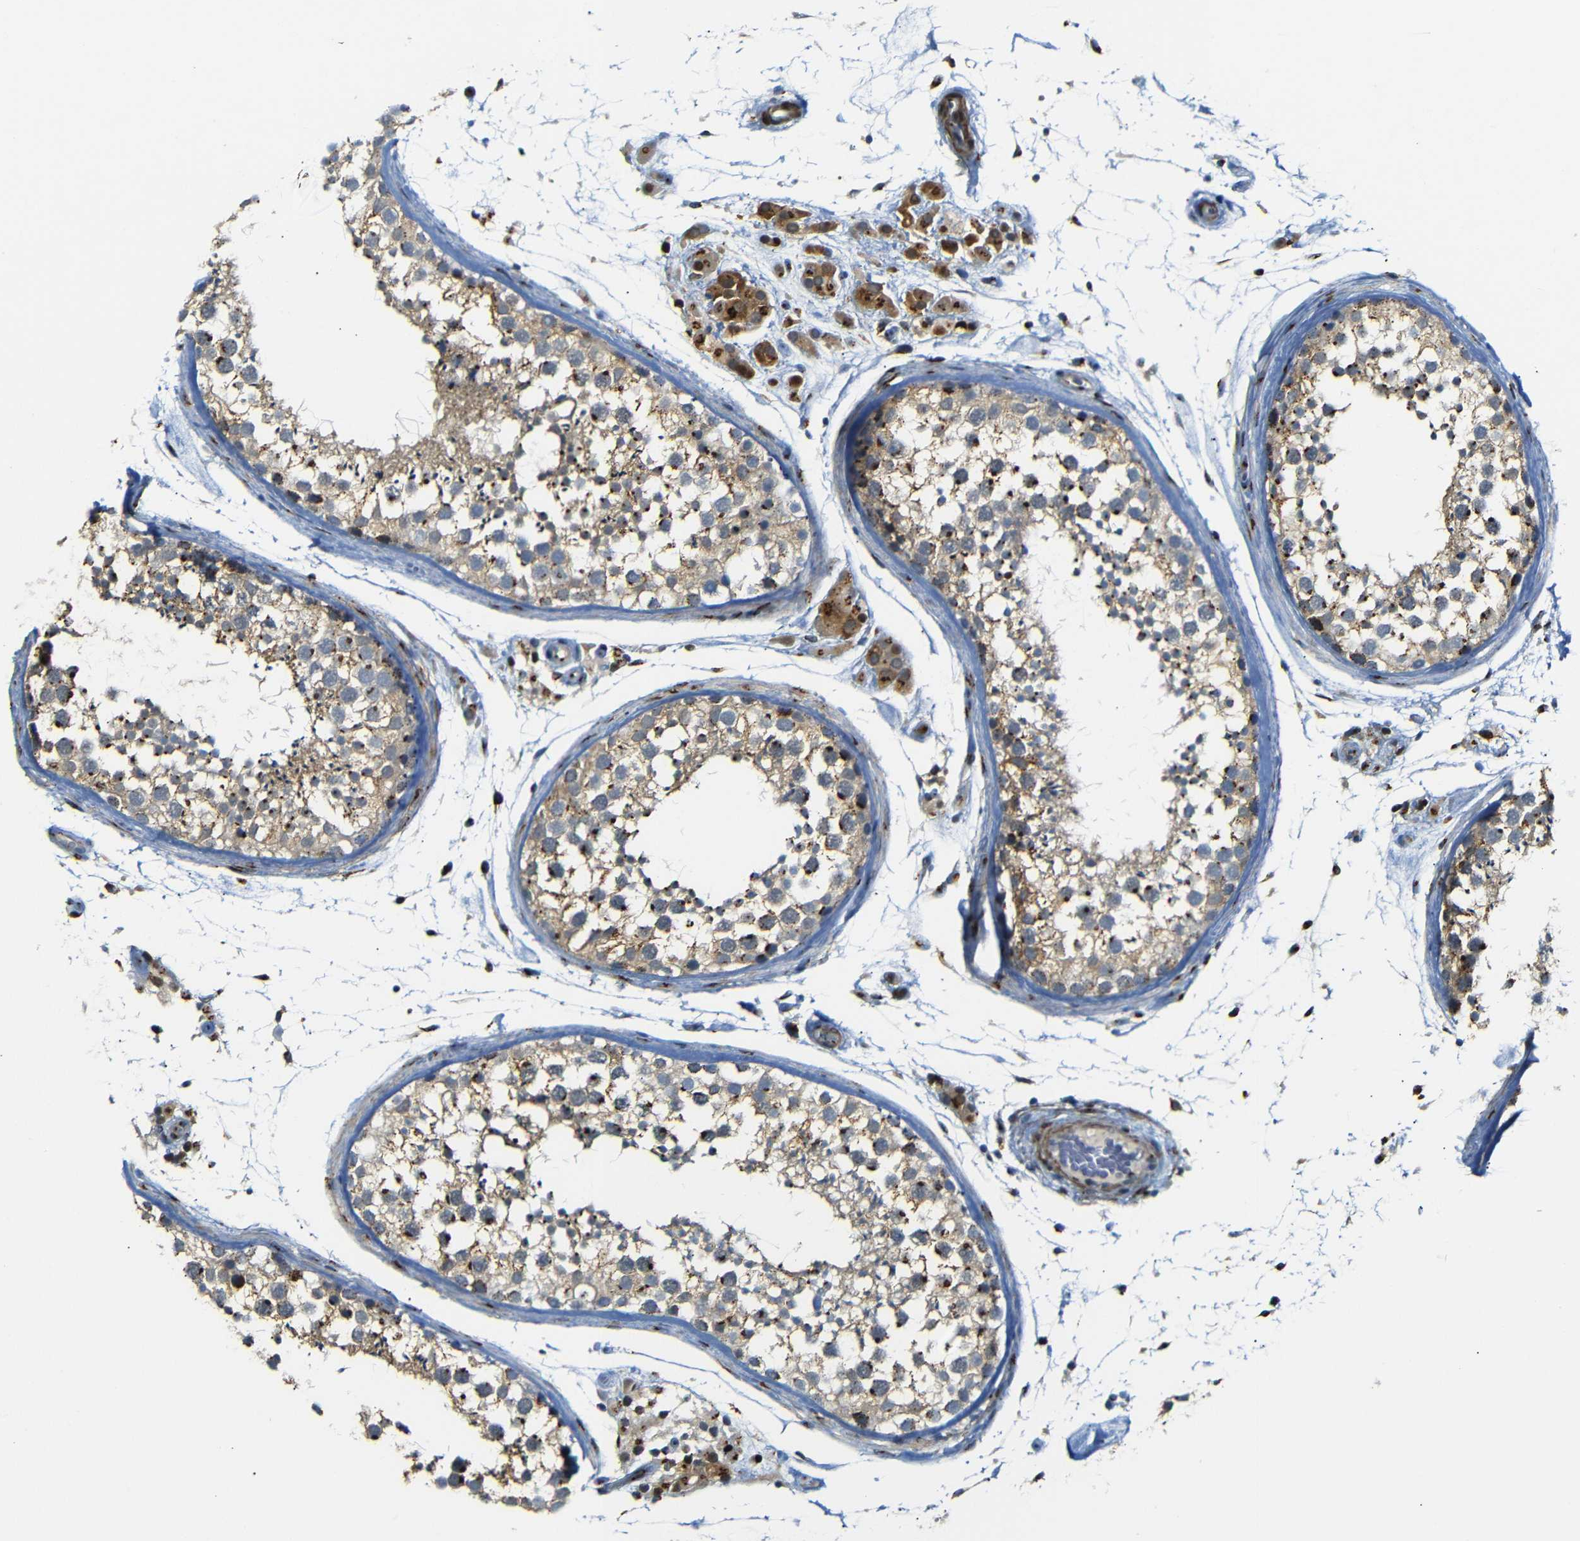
{"staining": {"intensity": "moderate", "quantity": ">75%", "location": "cytoplasmic/membranous"}, "tissue": "testis", "cell_type": "Cells in seminiferous ducts", "image_type": "normal", "snomed": [{"axis": "morphology", "description": "Normal tissue, NOS"}, {"axis": "topography", "description": "Testis"}], "caption": "Protein expression analysis of unremarkable human testis reveals moderate cytoplasmic/membranous positivity in approximately >75% of cells in seminiferous ducts. (DAB IHC, brown staining for protein, blue staining for nuclei).", "gene": "TGOLN2", "patient": {"sex": "male", "age": 46}}